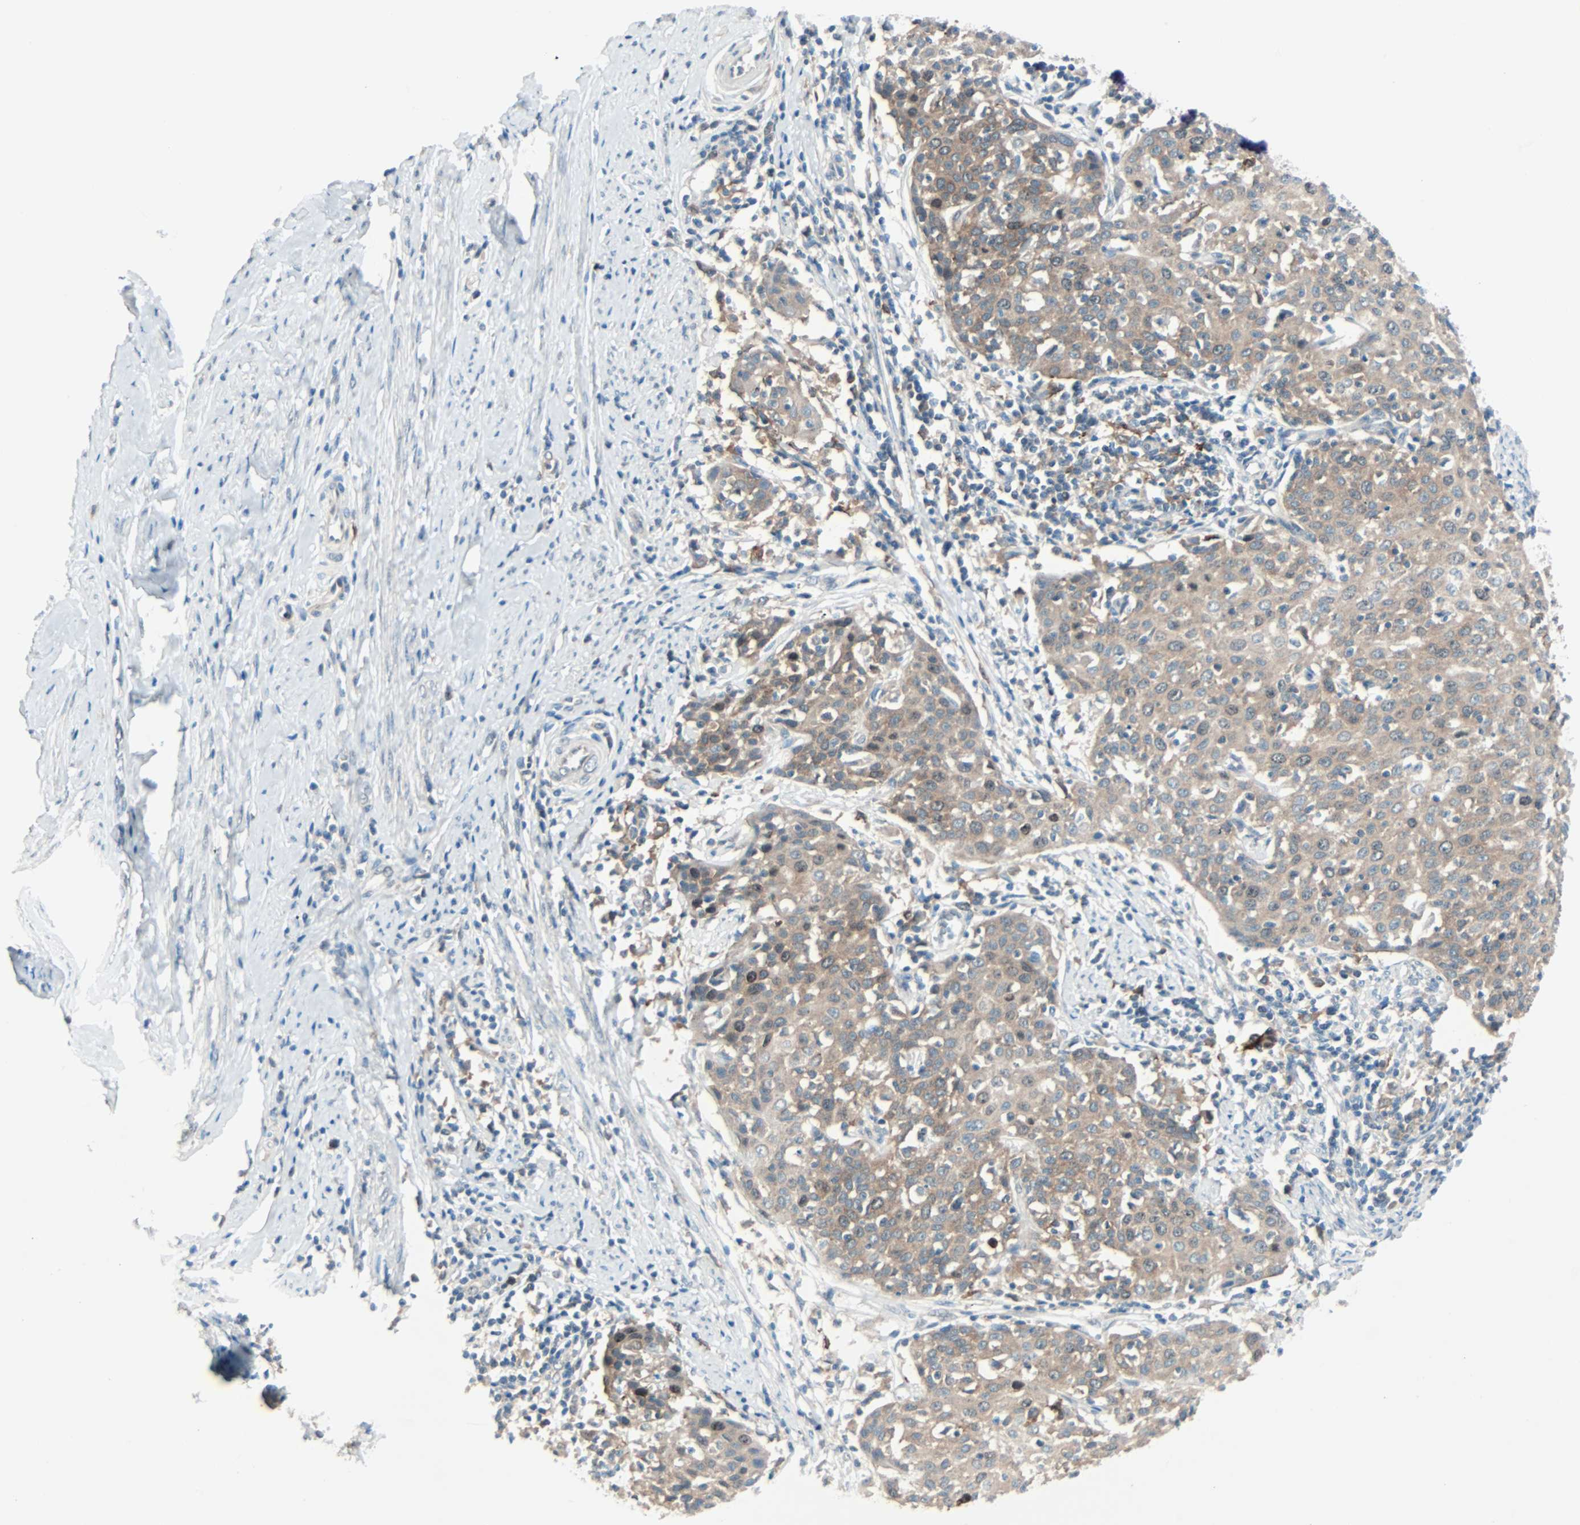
{"staining": {"intensity": "moderate", "quantity": ">75%", "location": "cytoplasmic/membranous"}, "tissue": "cervical cancer", "cell_type": "Tumor cells", "image_type": "cancer", "snomed": [{"axis": "morphology", "description": "Squamous cell carcinoma, NOS"}, {"axis": "topography", "description": "Cervix"}], "caption": "This histopathology image reveals IHC staining of cervical cancer (squamous cell carcinoma), with medium moderate cytoplasmic/membranous staining in approximately >75% of tumor cells.", "gene": "SMIM8", "patient": {"sex": "female", "age": 38}}